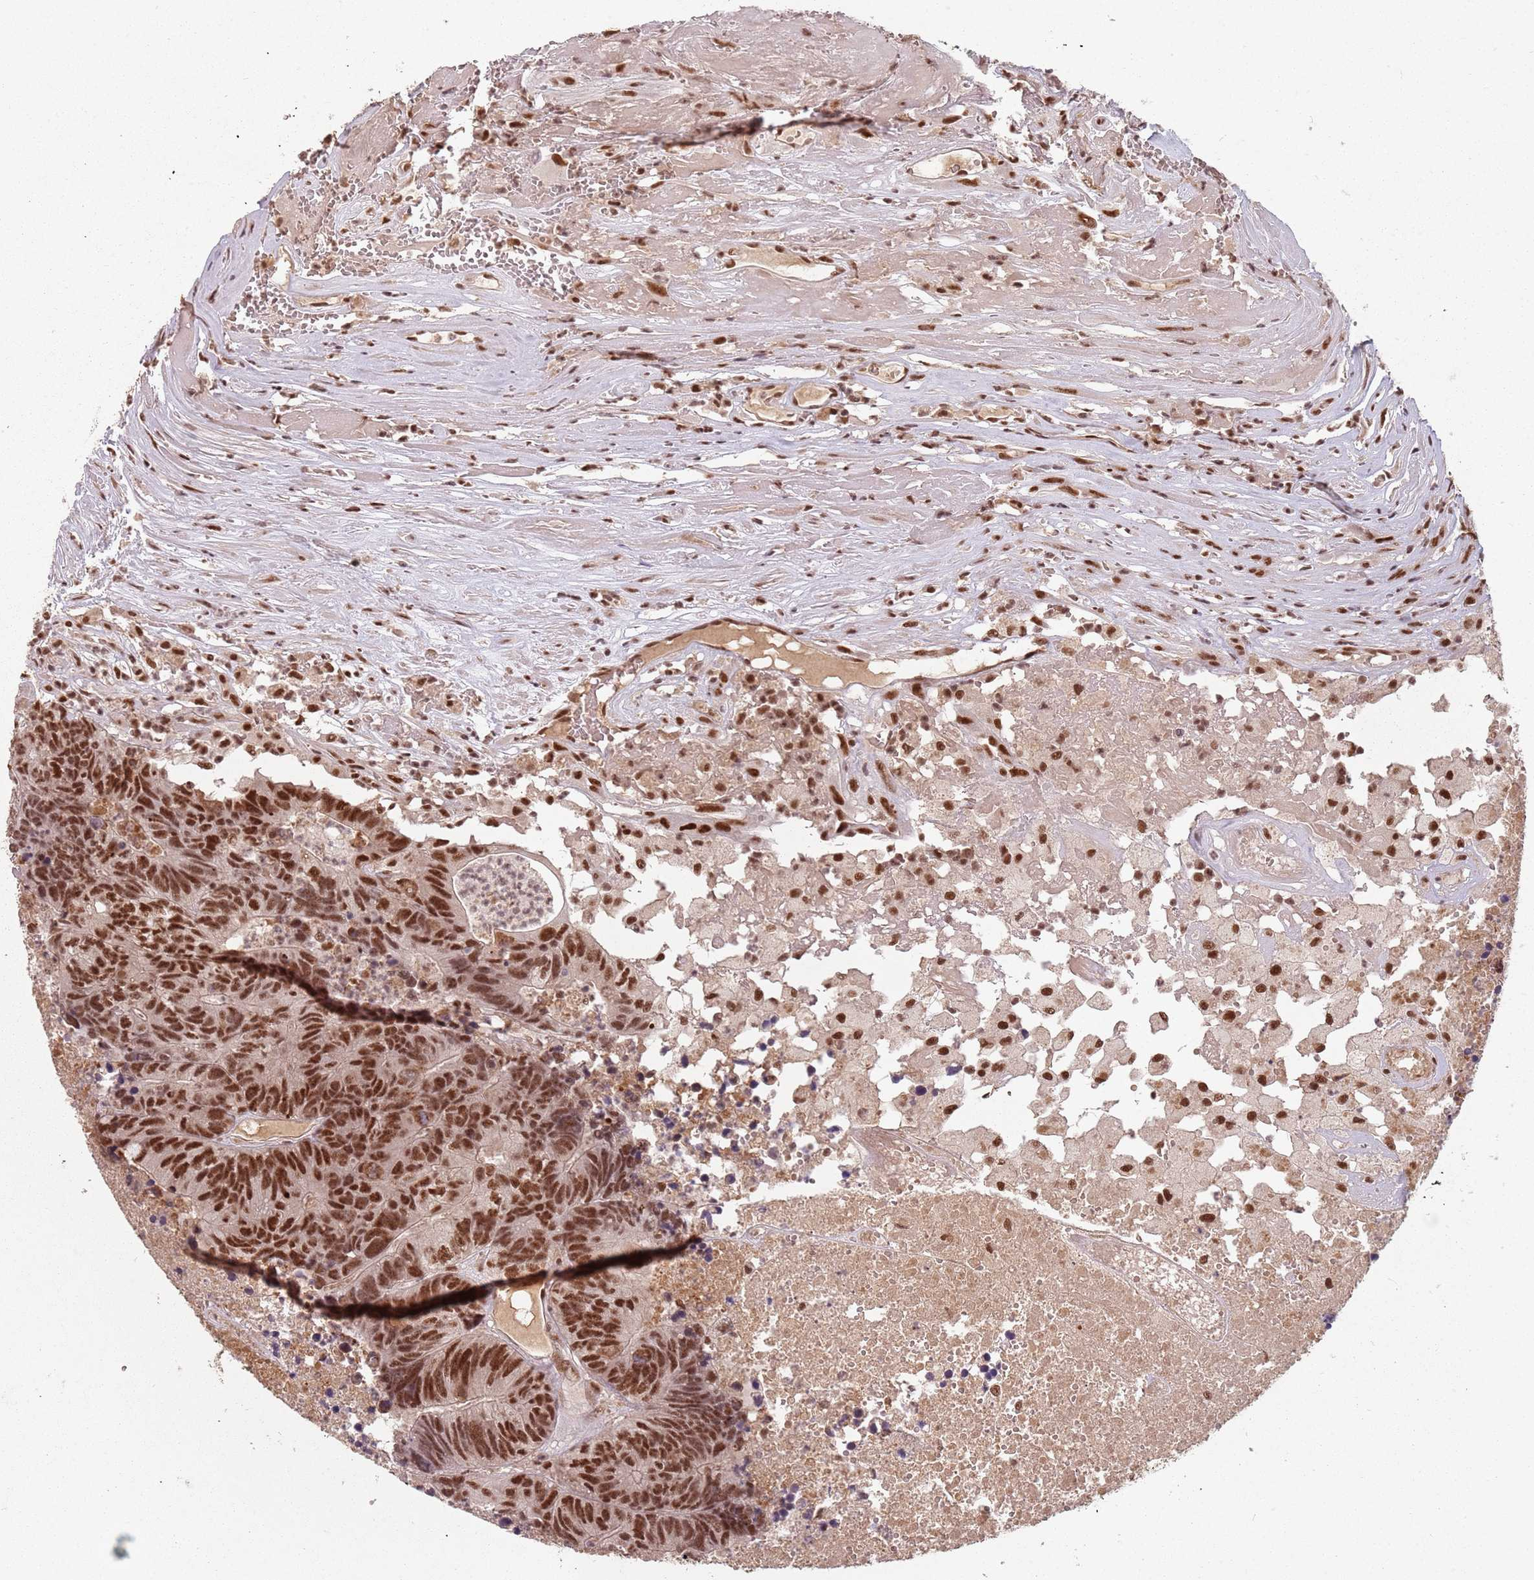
{"staining": {"intensity": "moderate", "quantity": ">75%", "location": "nuclear"}, "tissue": "colorectal cancer", "cell_type": "Tumor cells", "image_type": "cancer", "snomed": [{"axis": "morphology", "description": "Adenocarcinoma, NOS"}, {"axis": "topography", "description": "Colon"}], "caption": "Colorectal cancer was stained to show a protein in brown. There is medium levels of moderate nuclear positivity in about >75% of tumor cells. (IHC, brightfield microscopy, high magnification).", "gene": "NCBP1", "patient": {"sex": "female", "age": 48}}